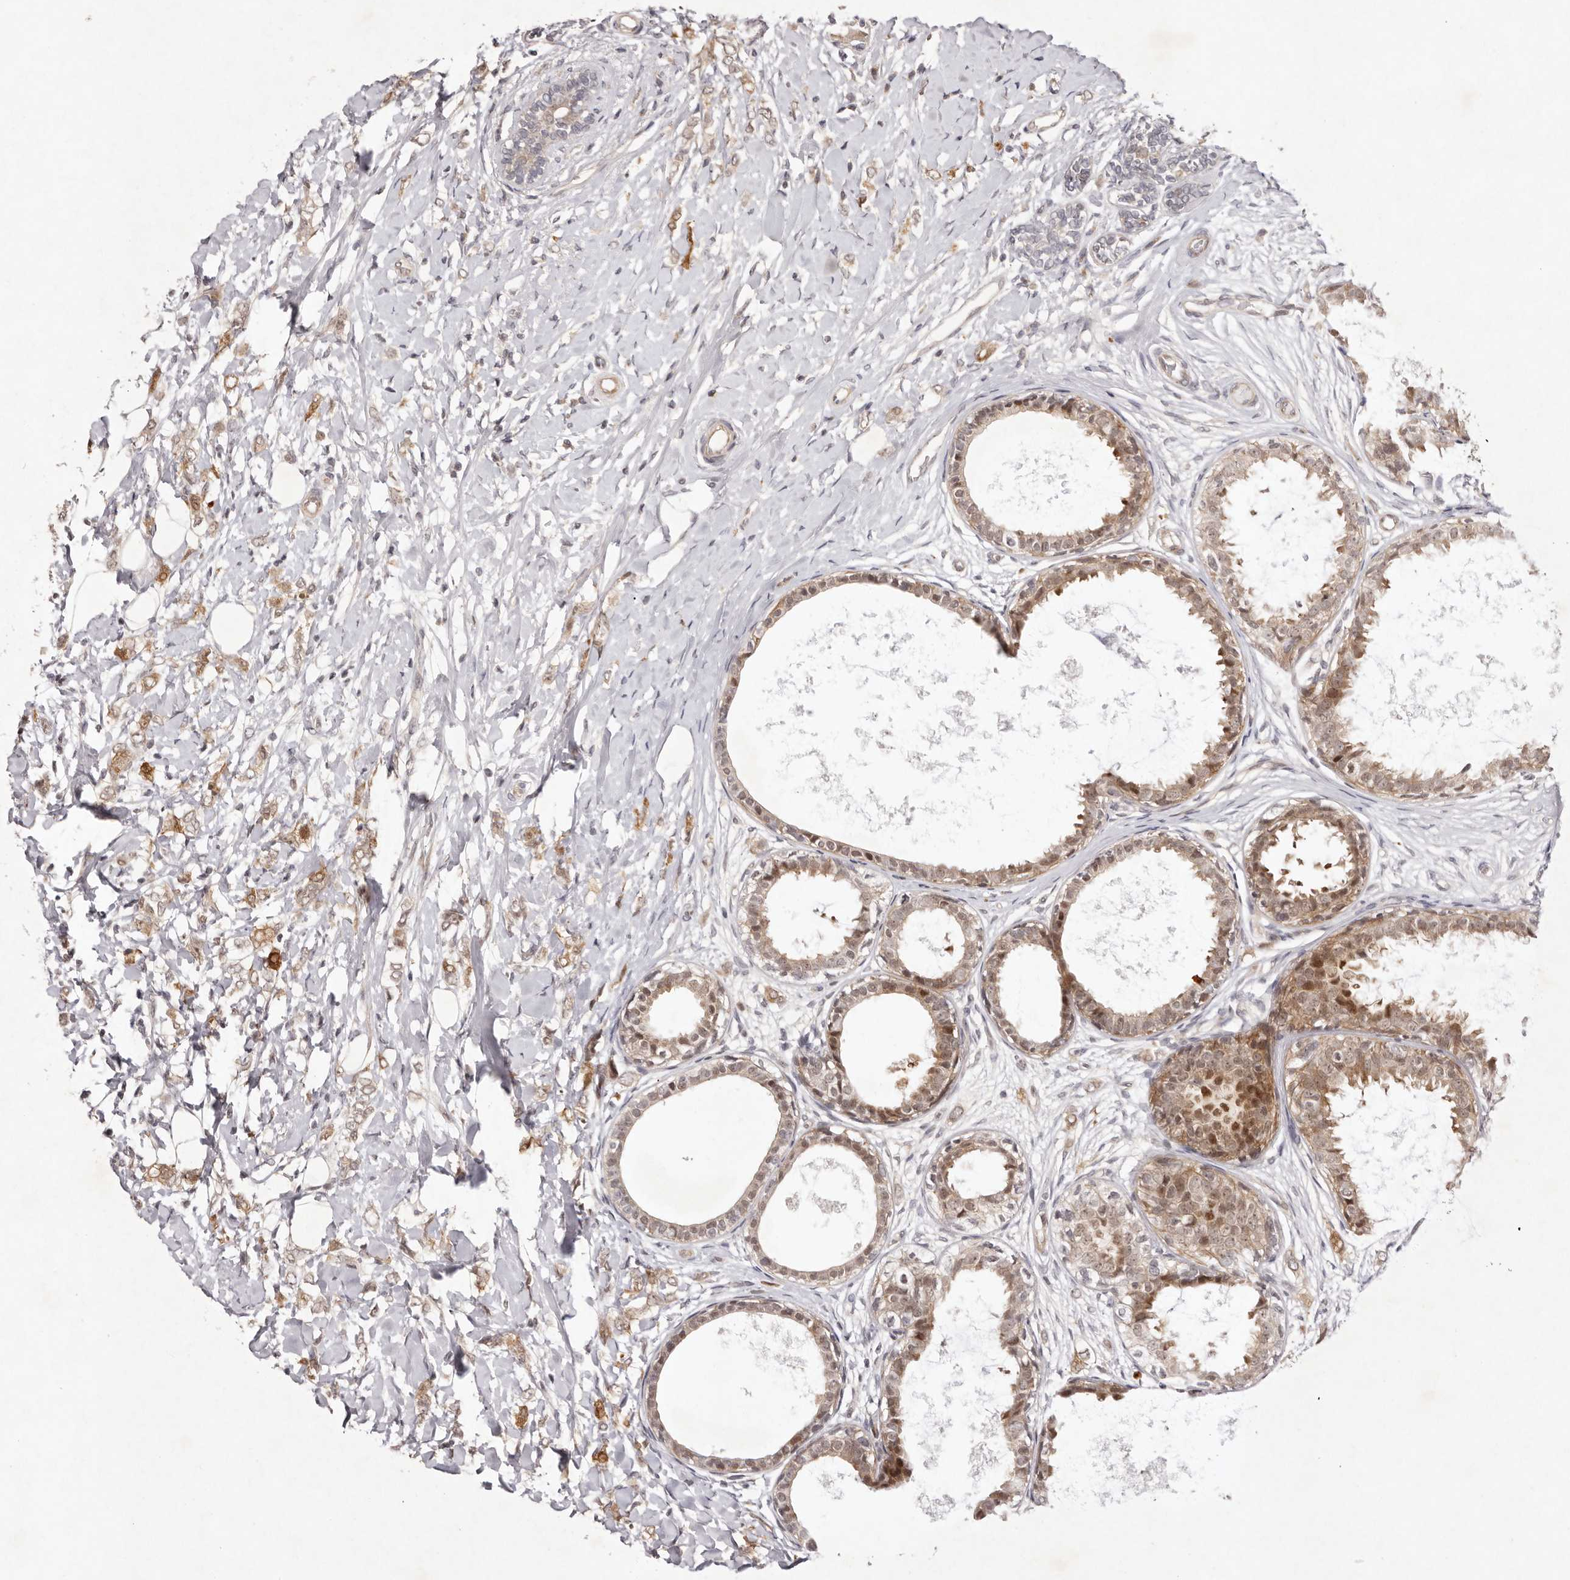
{"staining": {"intensity": "moderate", "quantity": ">75%", "location": "cytoplasmic/membranous"}, "tissue": "breast cancer", "cell_type": "Tumor cells", "image_type": "cancer", "snomed": [{"axis": "morphology", "description": "Normal tissue, NOS"}, {"axis": "morphology", "description": "Lobular carcinoma"}, {"axis": "topography", "description": "Breast"}], "caption": "Approximately >75% of tumor cells in breast cancer (lobular carcinoma) exhibit moderate cytoplasmic/membranous protein positivity as visualized by brown immunohistochemical staining.", "gene": "BUD31", "patient": {"sex": "female", "age": 47}}